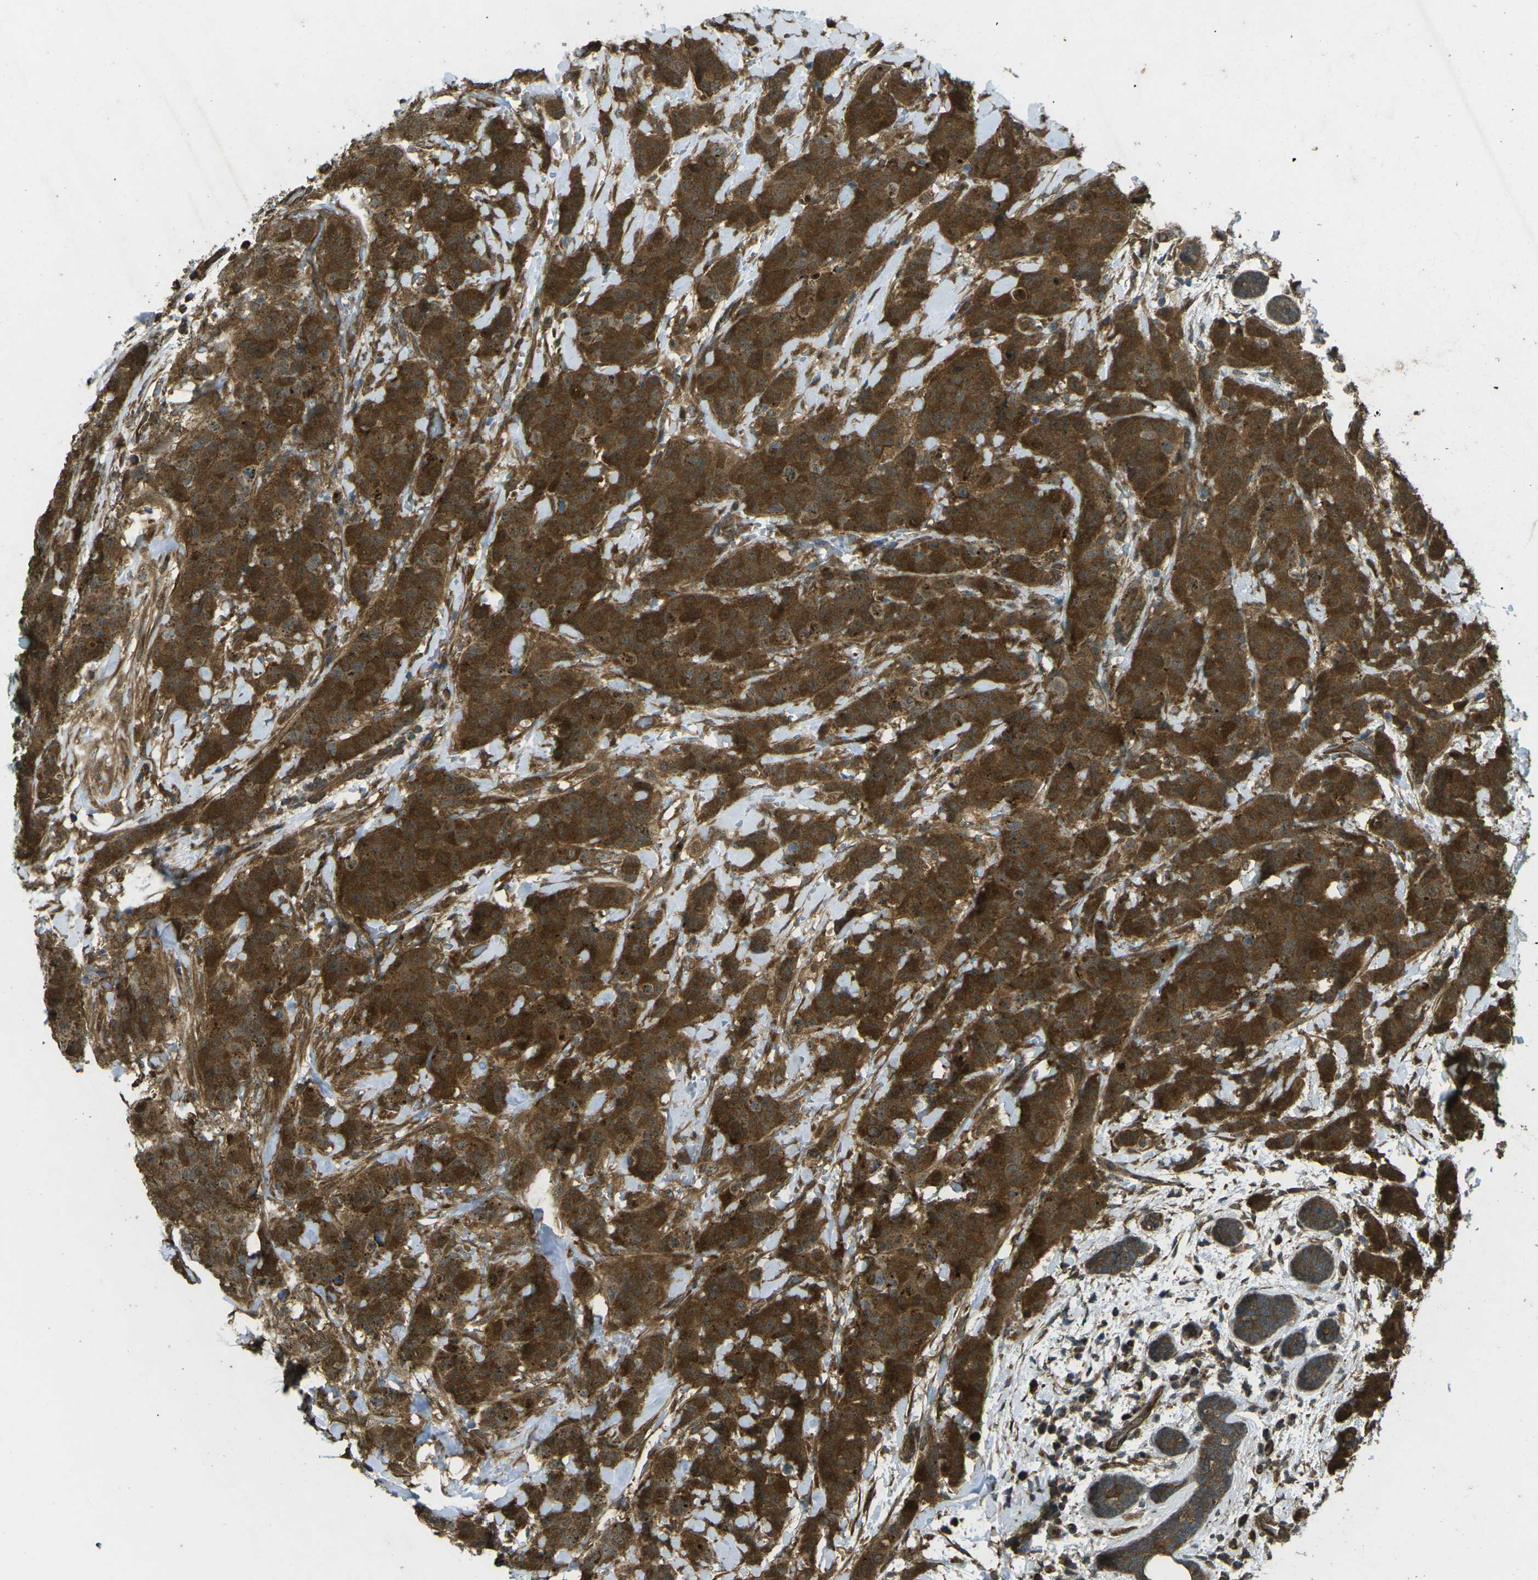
{"staining": {"intensity": "strong", "quantity": ">75%", "location": "cytoplasmic/membranous"}, "tissue": "breast cancer", "cell_type": "Tumor cells", "image_type": "cancer", "snomed": [{"axis": "morphology", "description": "Normal tissue, NOS"}, {"axis": "morphology", "description": "Duct carcinoma"}, {"axis": "topography", "description": "Breast"}], "caption": "Immunohistochemistry histopathology image of neoplastic tissue: breast cancer stained using immunohistochemistry (IHC) exhibits high levels of strong protein expression localized specifically in the cytoplasmic/membranous of tumor cells, appearing as a cytoplasmic/membranous brown color.", "gene": "CHMP3", "patient": {"sex": "female", "age": 40}}